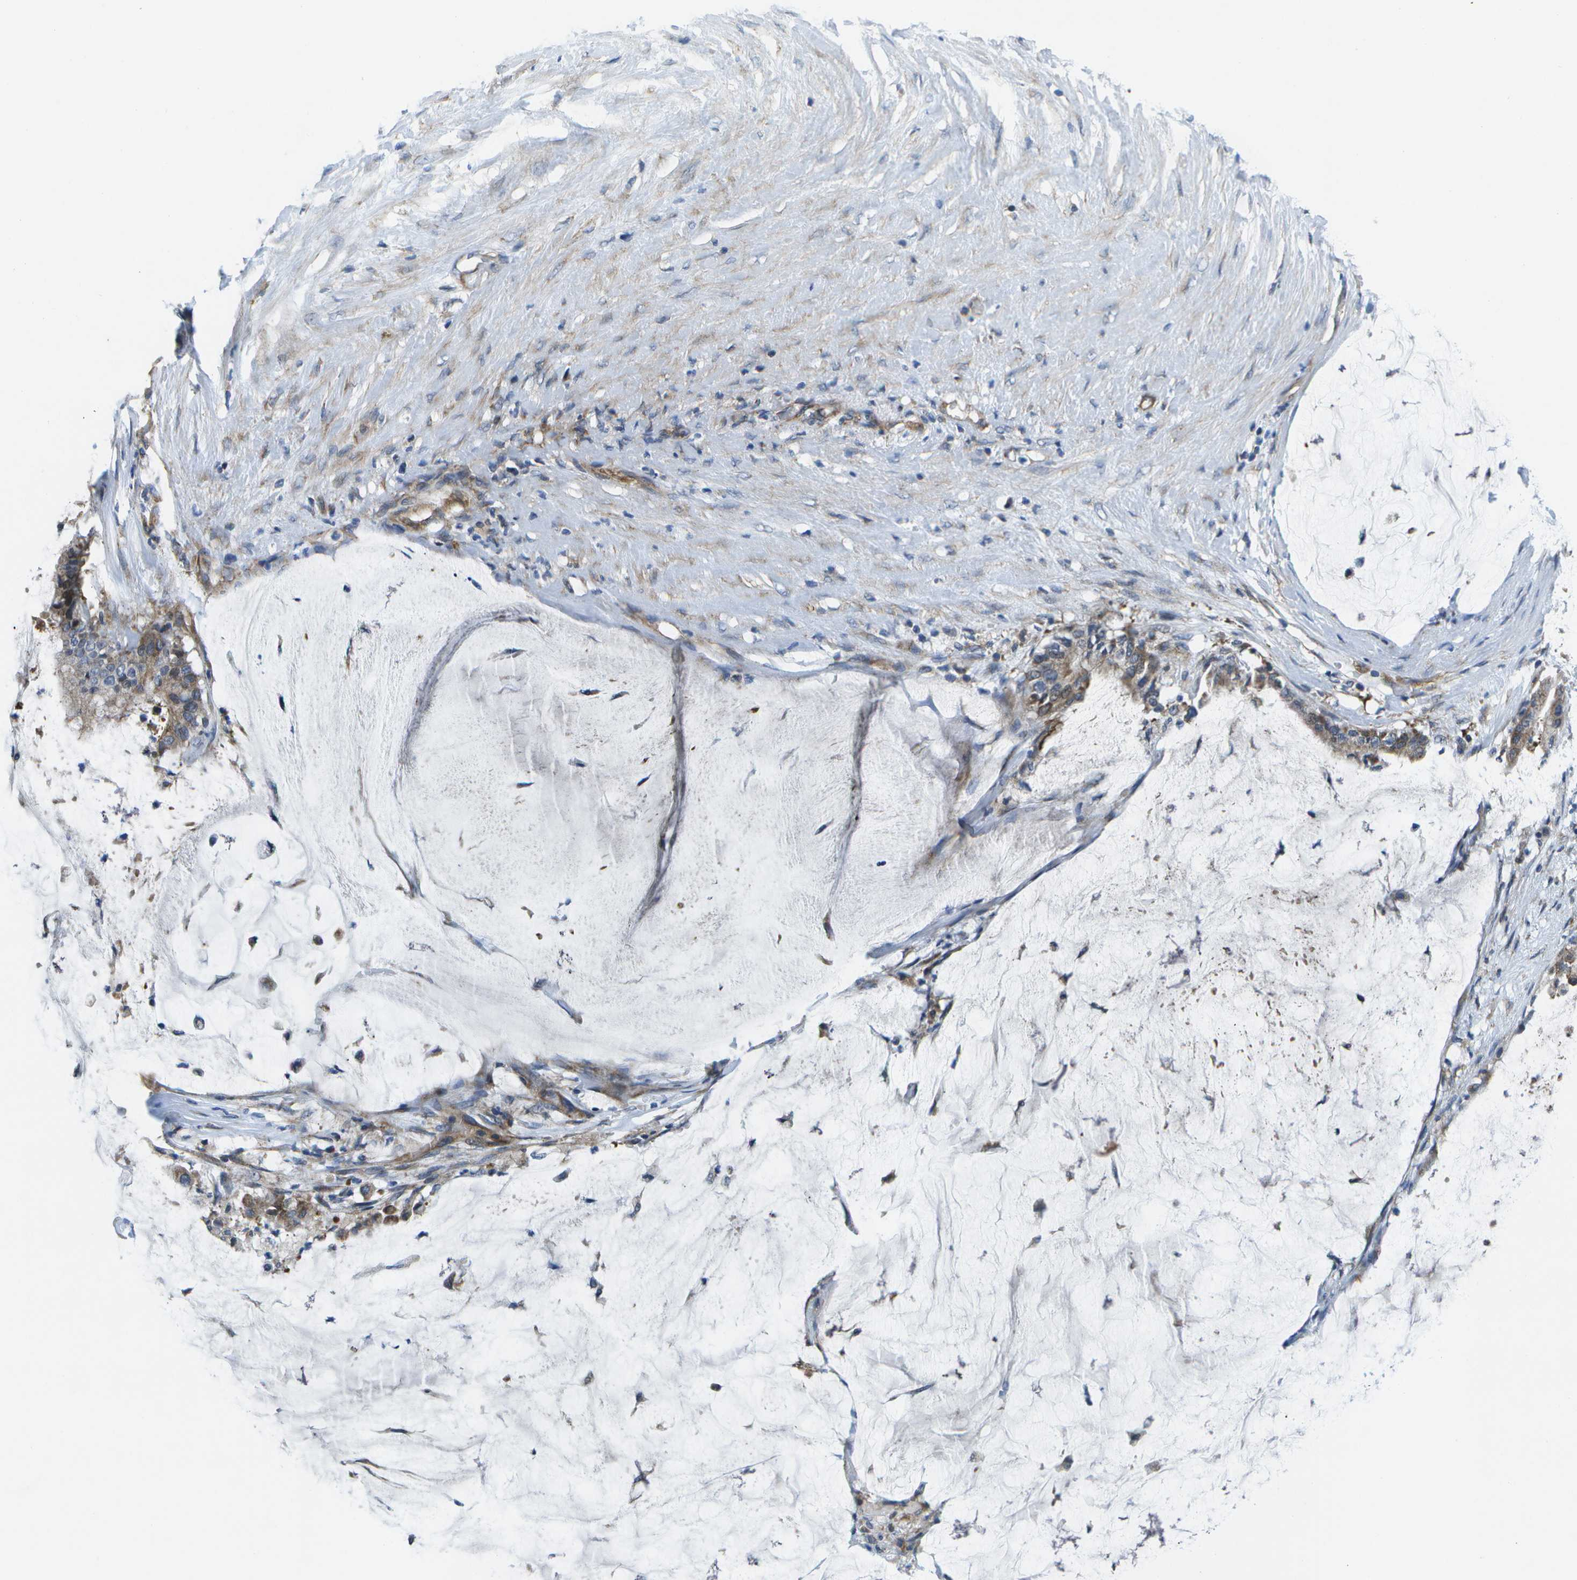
{"staining": {"intensity": "moderate", "quantity": "25%-75%", "location": "cytoplasmic/membranous"}, "tissue": "pancreatic cancer", "cell_type": "Tumor cells", "image_type": "cancer", "snomed": [{"axis": "morphology", "description": "Adenocarcinoma, NOS"}, {"axis": "topography", "description": "Pancreas"}], "caption": "A high-resolution histopathology image shows immunohistochemistry staining of pancreatic adenocarcinoma, which shows moderate cytoplasmic/membranous positivity in approximately 25%-75% of tumor cells.", "gene": "MVK", "patient": {"sex": "male", "age": 41}}